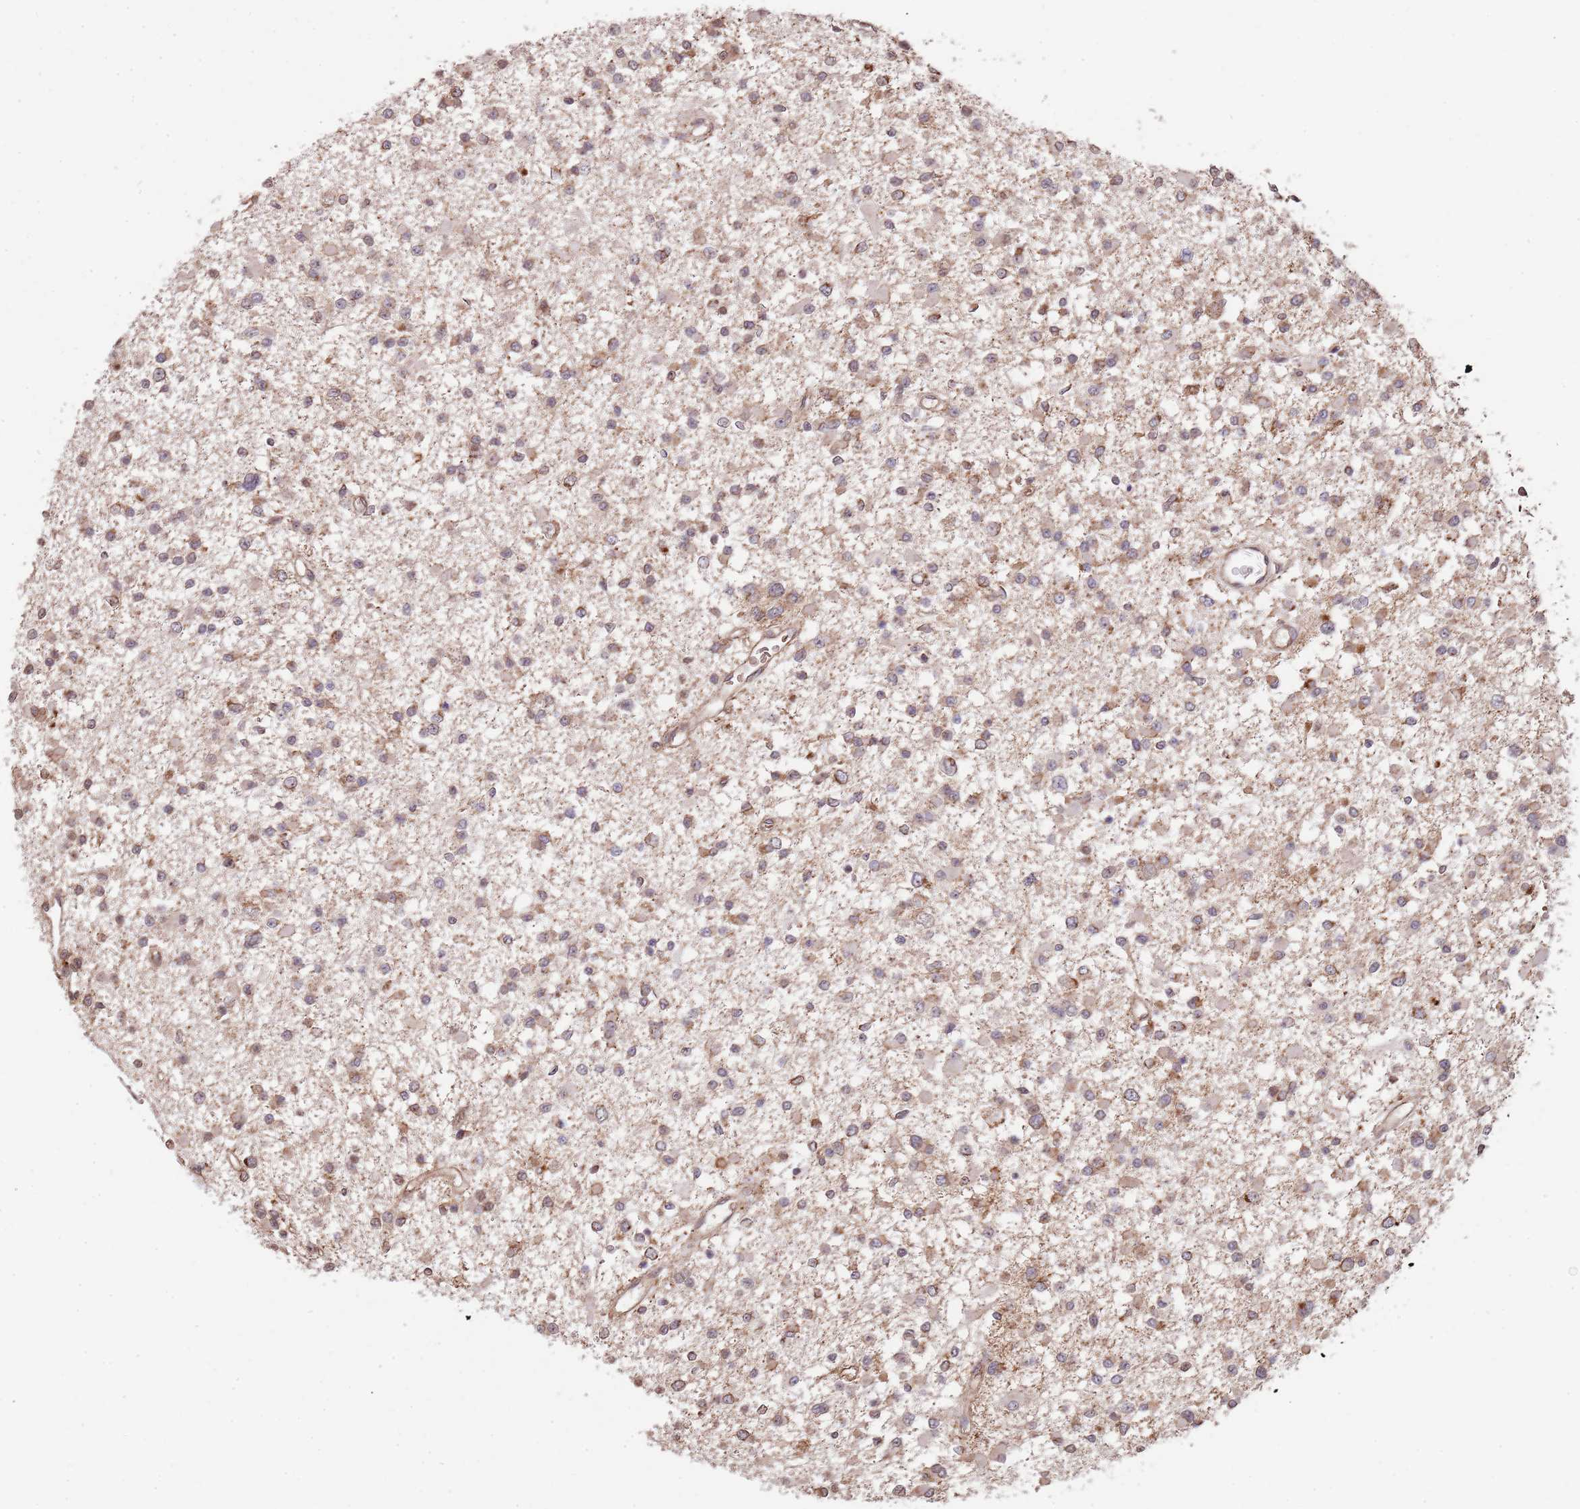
{"staining": {"intensity": "moderate", "quantity": "25%-75%", "location": "cytoplasmic/membranous"}, "tissue": "glioma", "cell_type": "Tumor cells", "image_type": "cancer", "snomed": [{"axis": "morphology", "description": "Glioma, malignant, Low grade"}, {"axis": "topography", "description": "Brain"}], "caption": "Tumor cells reveal medium levels of moderate cytoplasmic/membranous staining in approximately 25%-75% of cells in human low-grade glioma (malignant).", "gene": "DCHS1", "patient": {"sex": "female", "age": 22}}